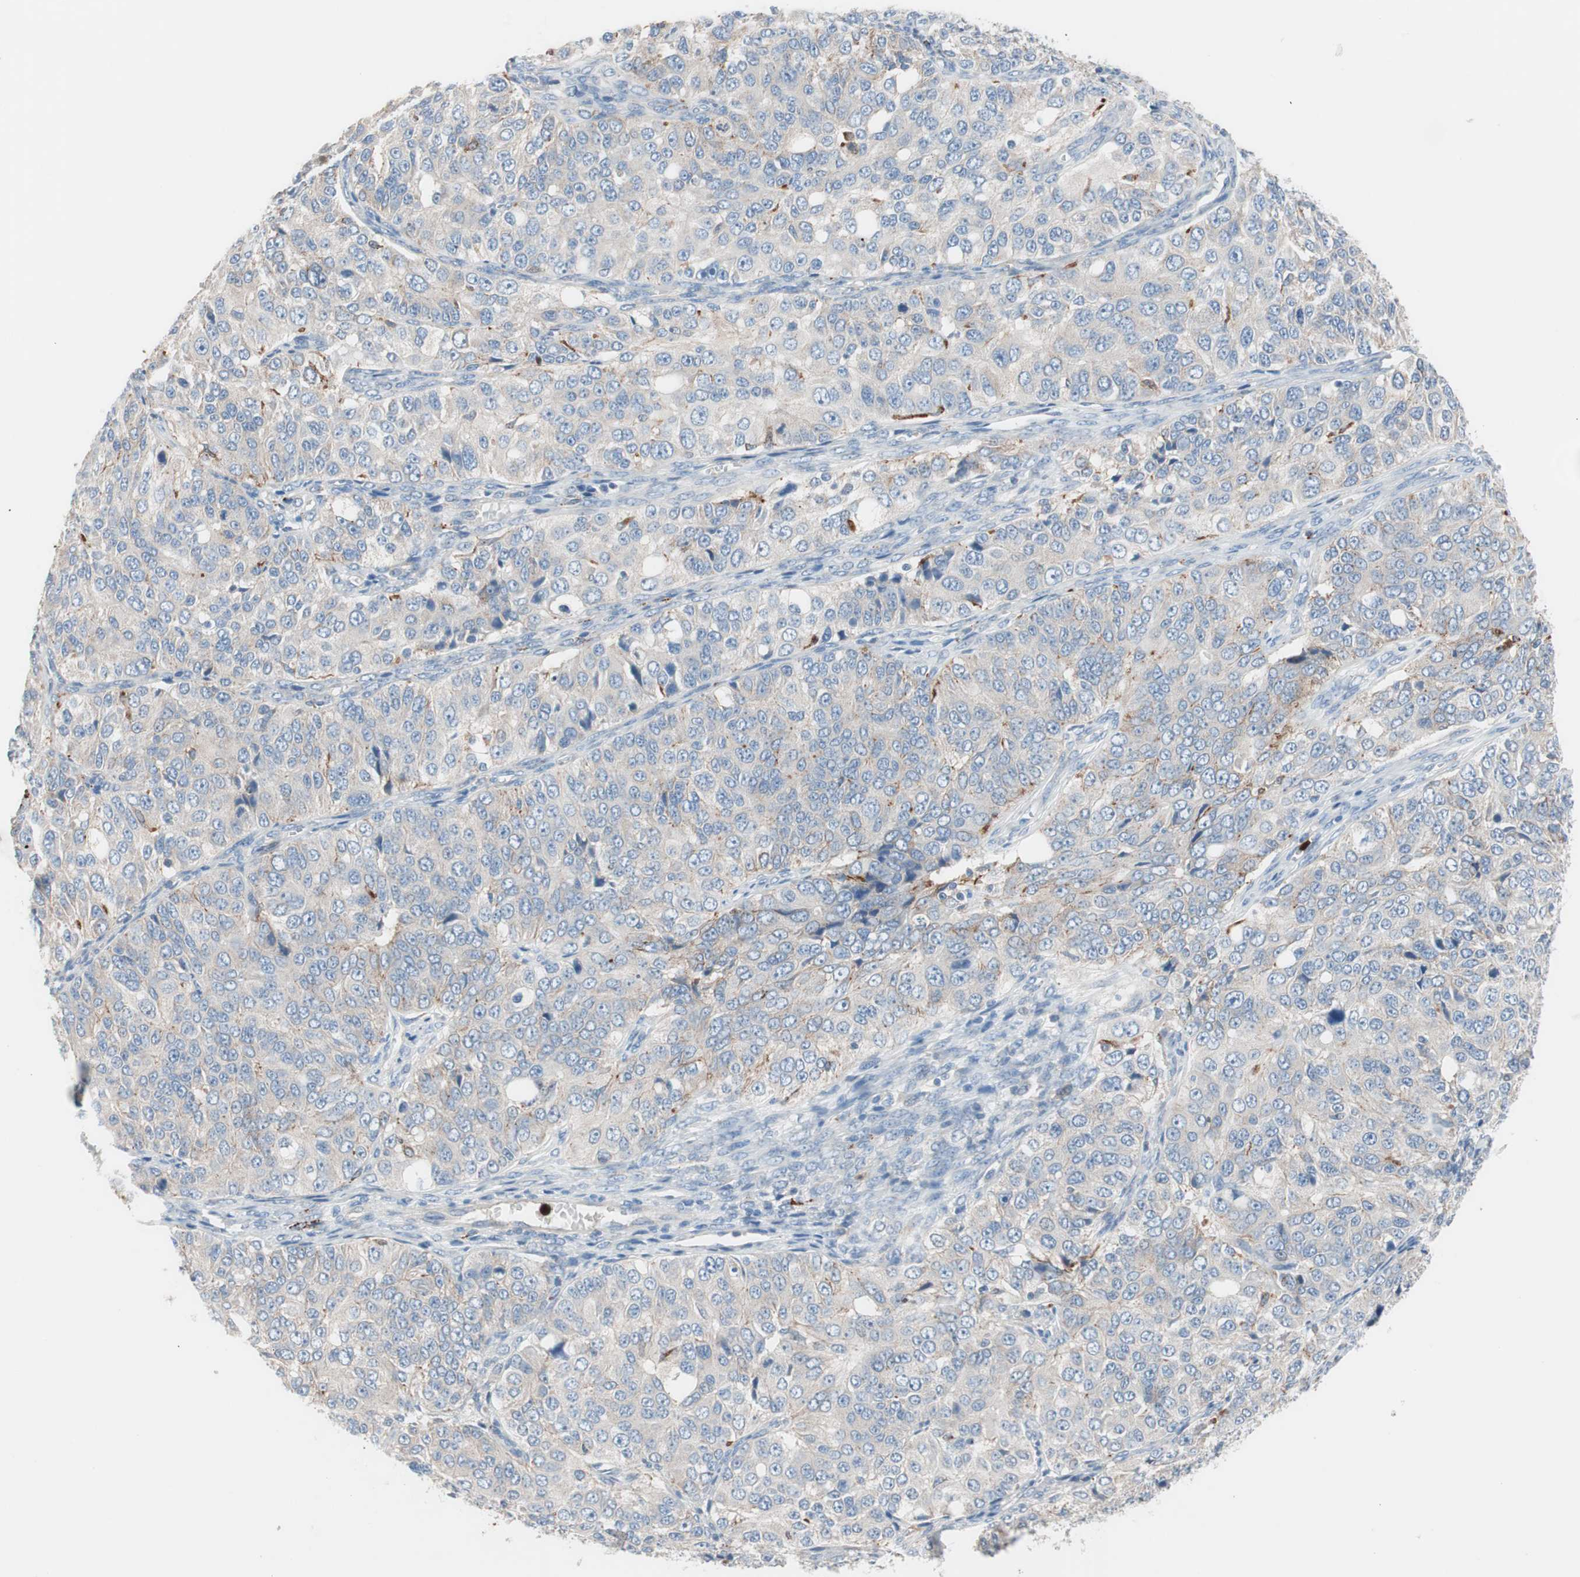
{"staining": {"intensity": "weak", "quantity": "<25%", "location": "cytoplasmic/membranous"}, "tissue": "ovarian cancer", "cell_type": "Tumor cells", "image_type": "cancer", "snomed": [{"axis": "morphology", "description": "Carcinoma, endometroid"}, {"axis": "topography", "description": "Ovary"}], "caption": "DAB (3,3'-diaminobenzidine) immunohistochemical staining of ovarian endometroid carcinoma shows no significant positivity in tumor cells.", "gene": "CLEC4D", "patient": {"sex": "female", "age": 51}}